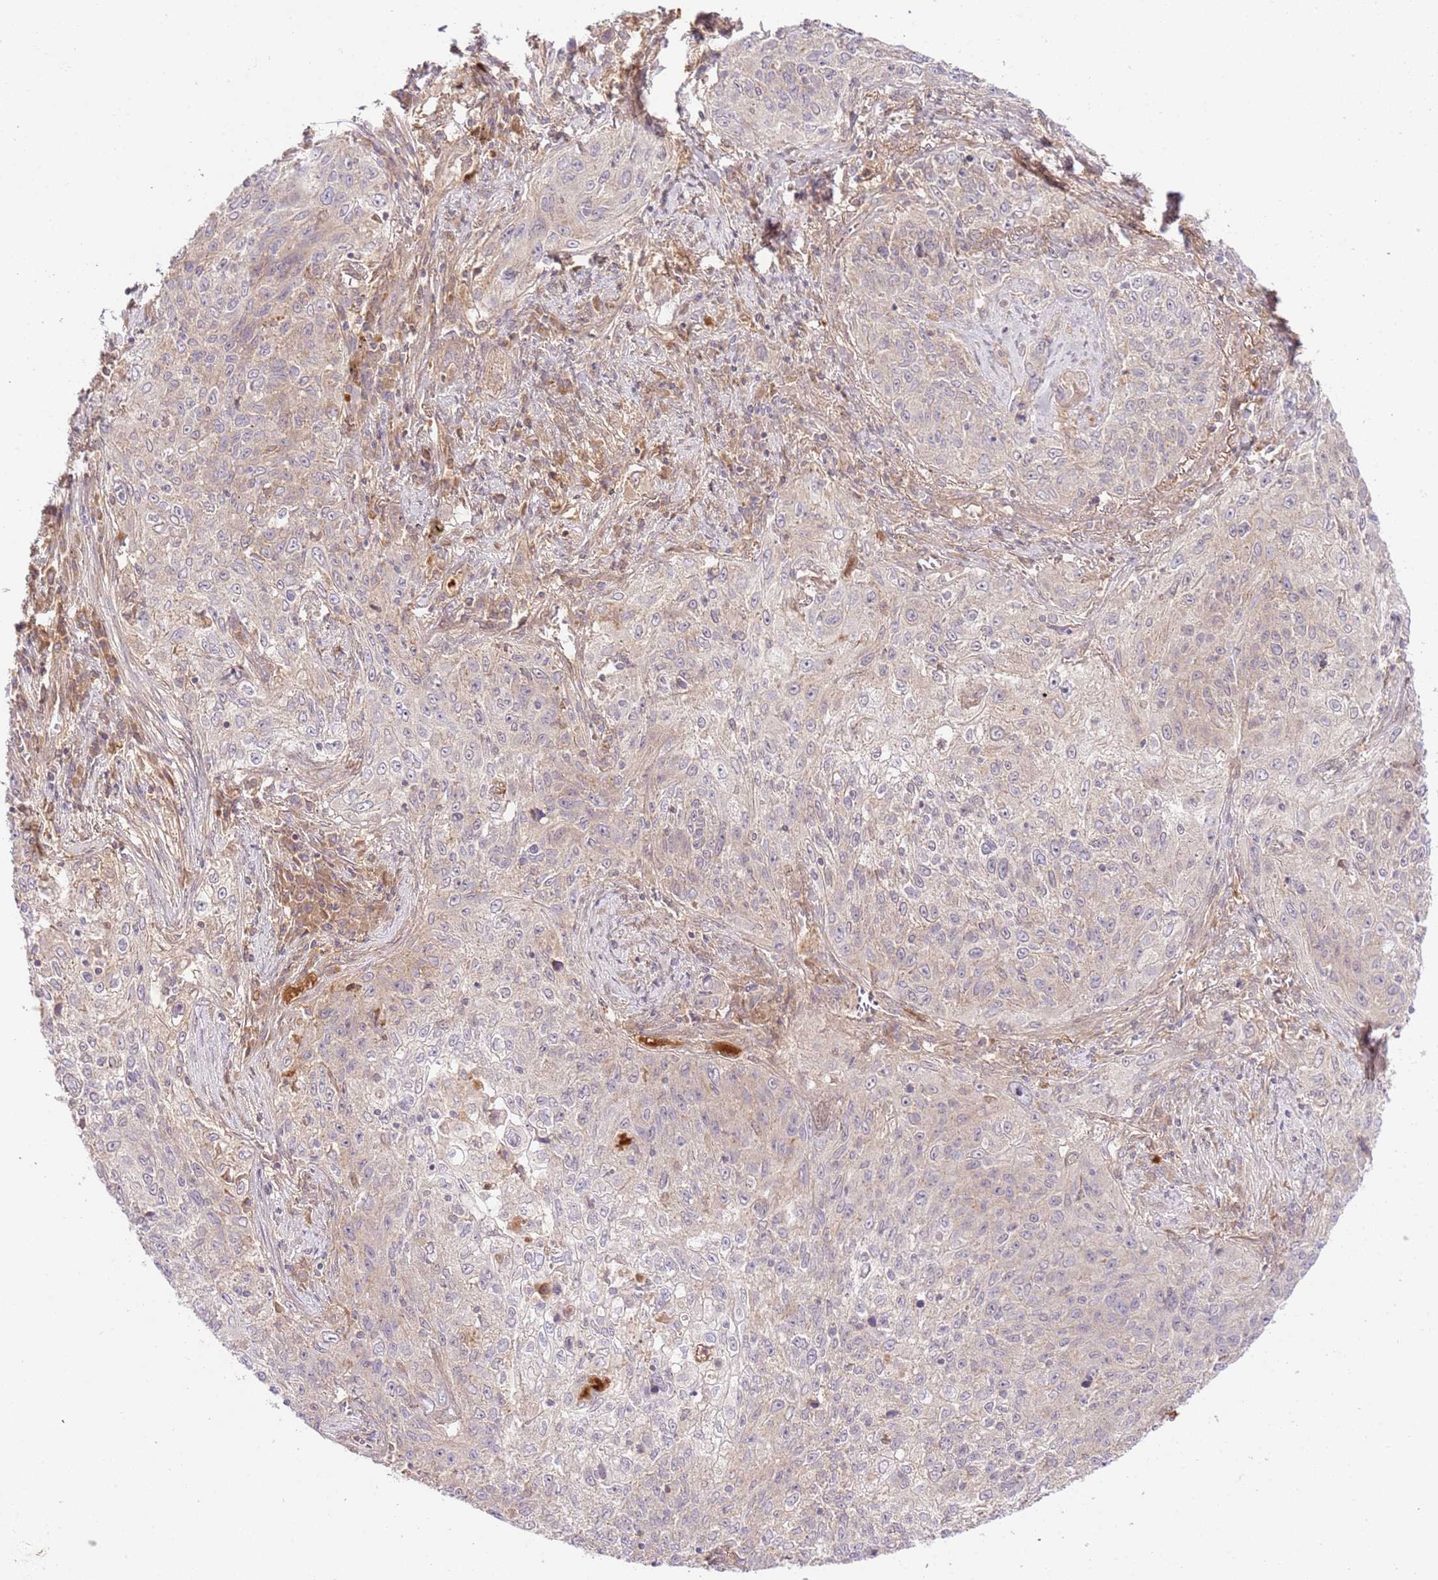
{"staining": {"intensity": "negative", "quantity": "none", "location": "none"}, "tissue": "lung cancer", "cell_type": "Tumor cells", "image_type": "cancer", "snomed": [{"axis": "morphology", "description": "Squamous cell carcinoma, NOS"}, {"axis": "topography", "description": "Lung"}], "caption": "Micrograph shows no protein staining in tumor cells of squamous cell carcinoma (lung) tissue. Brightfield microscopy of IHC stained with DAB (3,3'-diaminobenzidine) (brown) and hematoxylin (blue), captured at high magnification.", "gene": "C8G", "patient": {"sex": "female", "age": 69}}